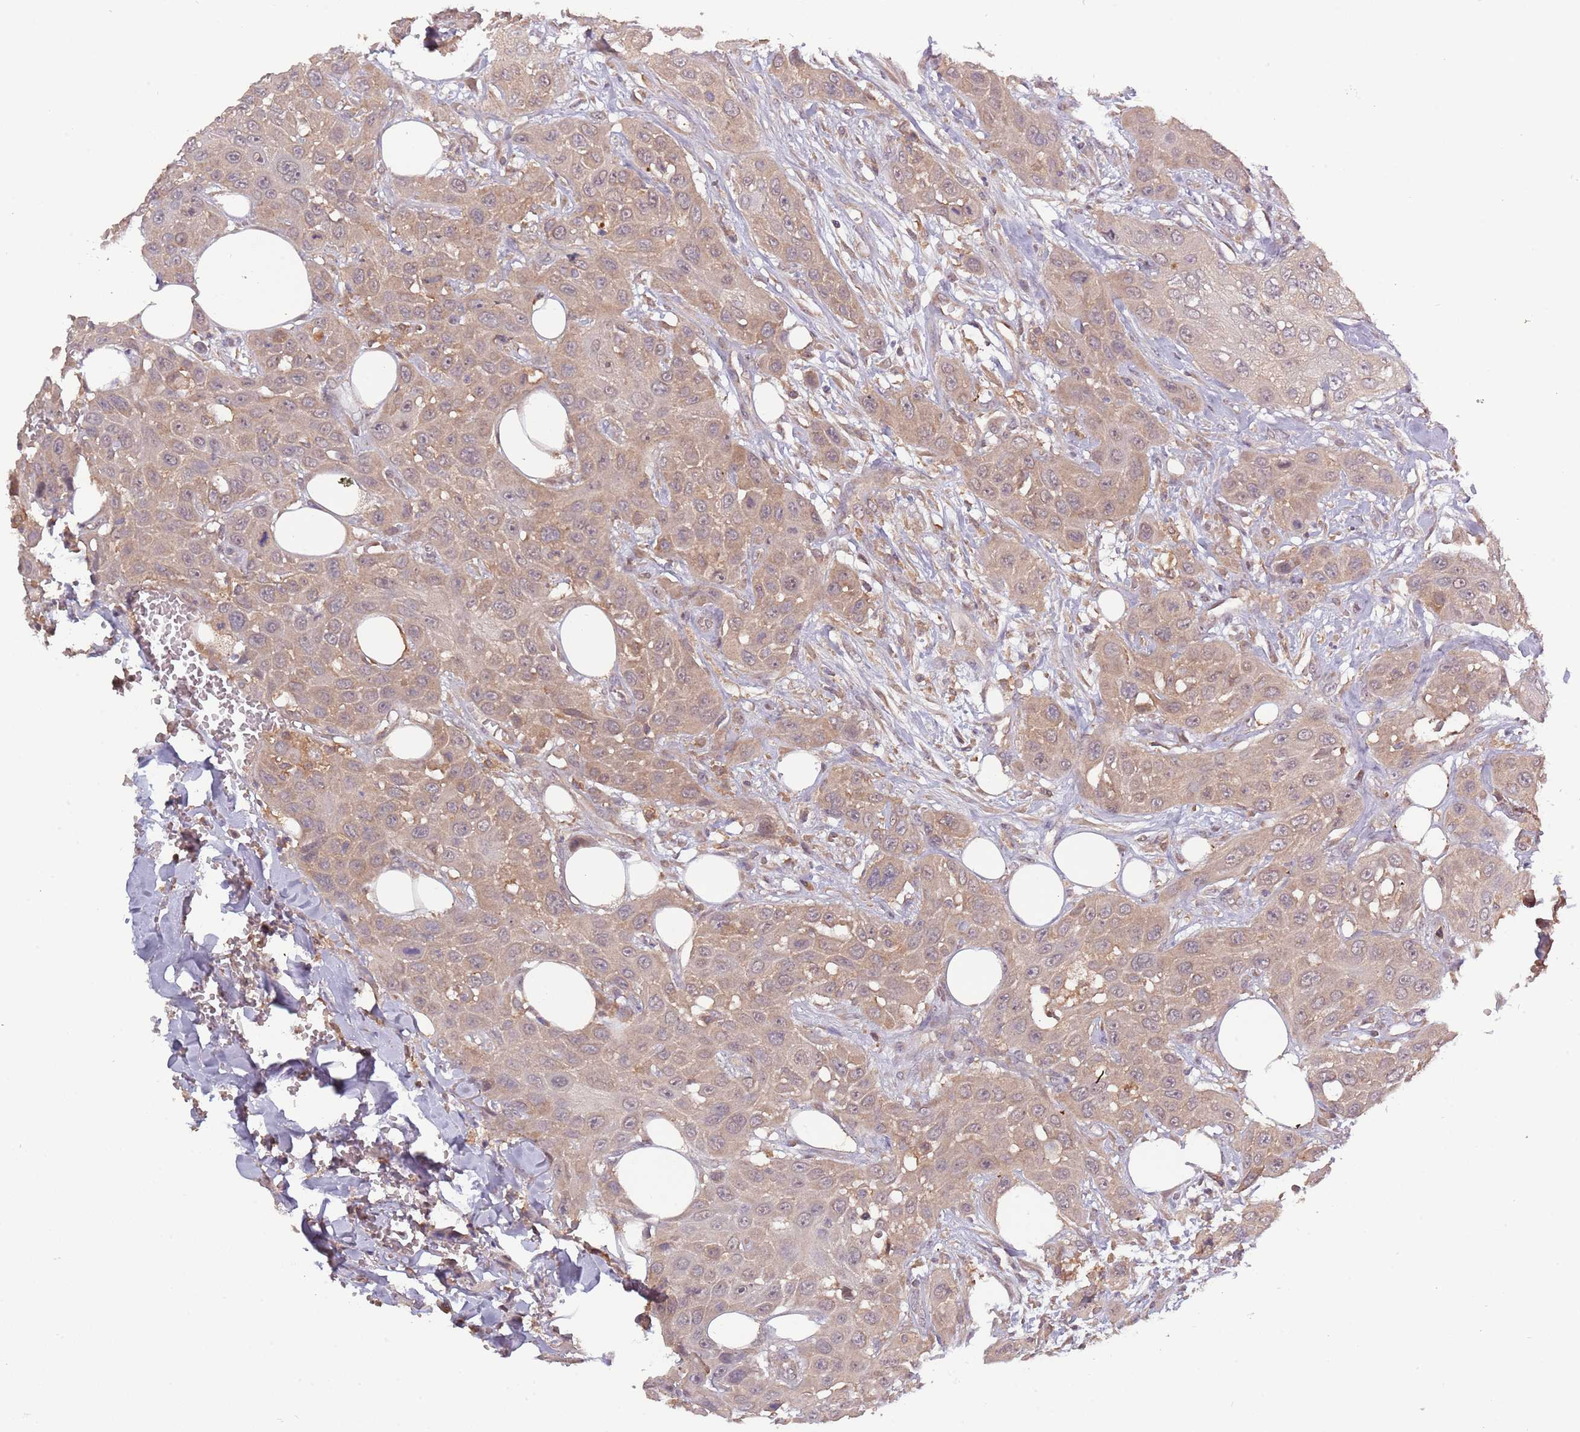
{"staining": {"intensity": "weak", "quantity": ">75%", "location": "cytoplasmic/membranous"}, "tissue": "head and neck cancer", "cell_type": "Tumor cells", "image_type": "cancer", "snomed": [{"axis": "morphology", "description": "Squamous cell carcinoma, NOS"}, {"axis": "topography", "description": "Head-Neck"}], "caption": "Immunohistochemistry (IHC) (DAB (3,3'-diaminobenzidine)) staining of head and neck squamous cell carcinoma displays weak cytoplasmic/membranous protein positivity in about >75% of tumor cells.", "gene": "USP32", "patient": {"sex": "male", "age": 81}}